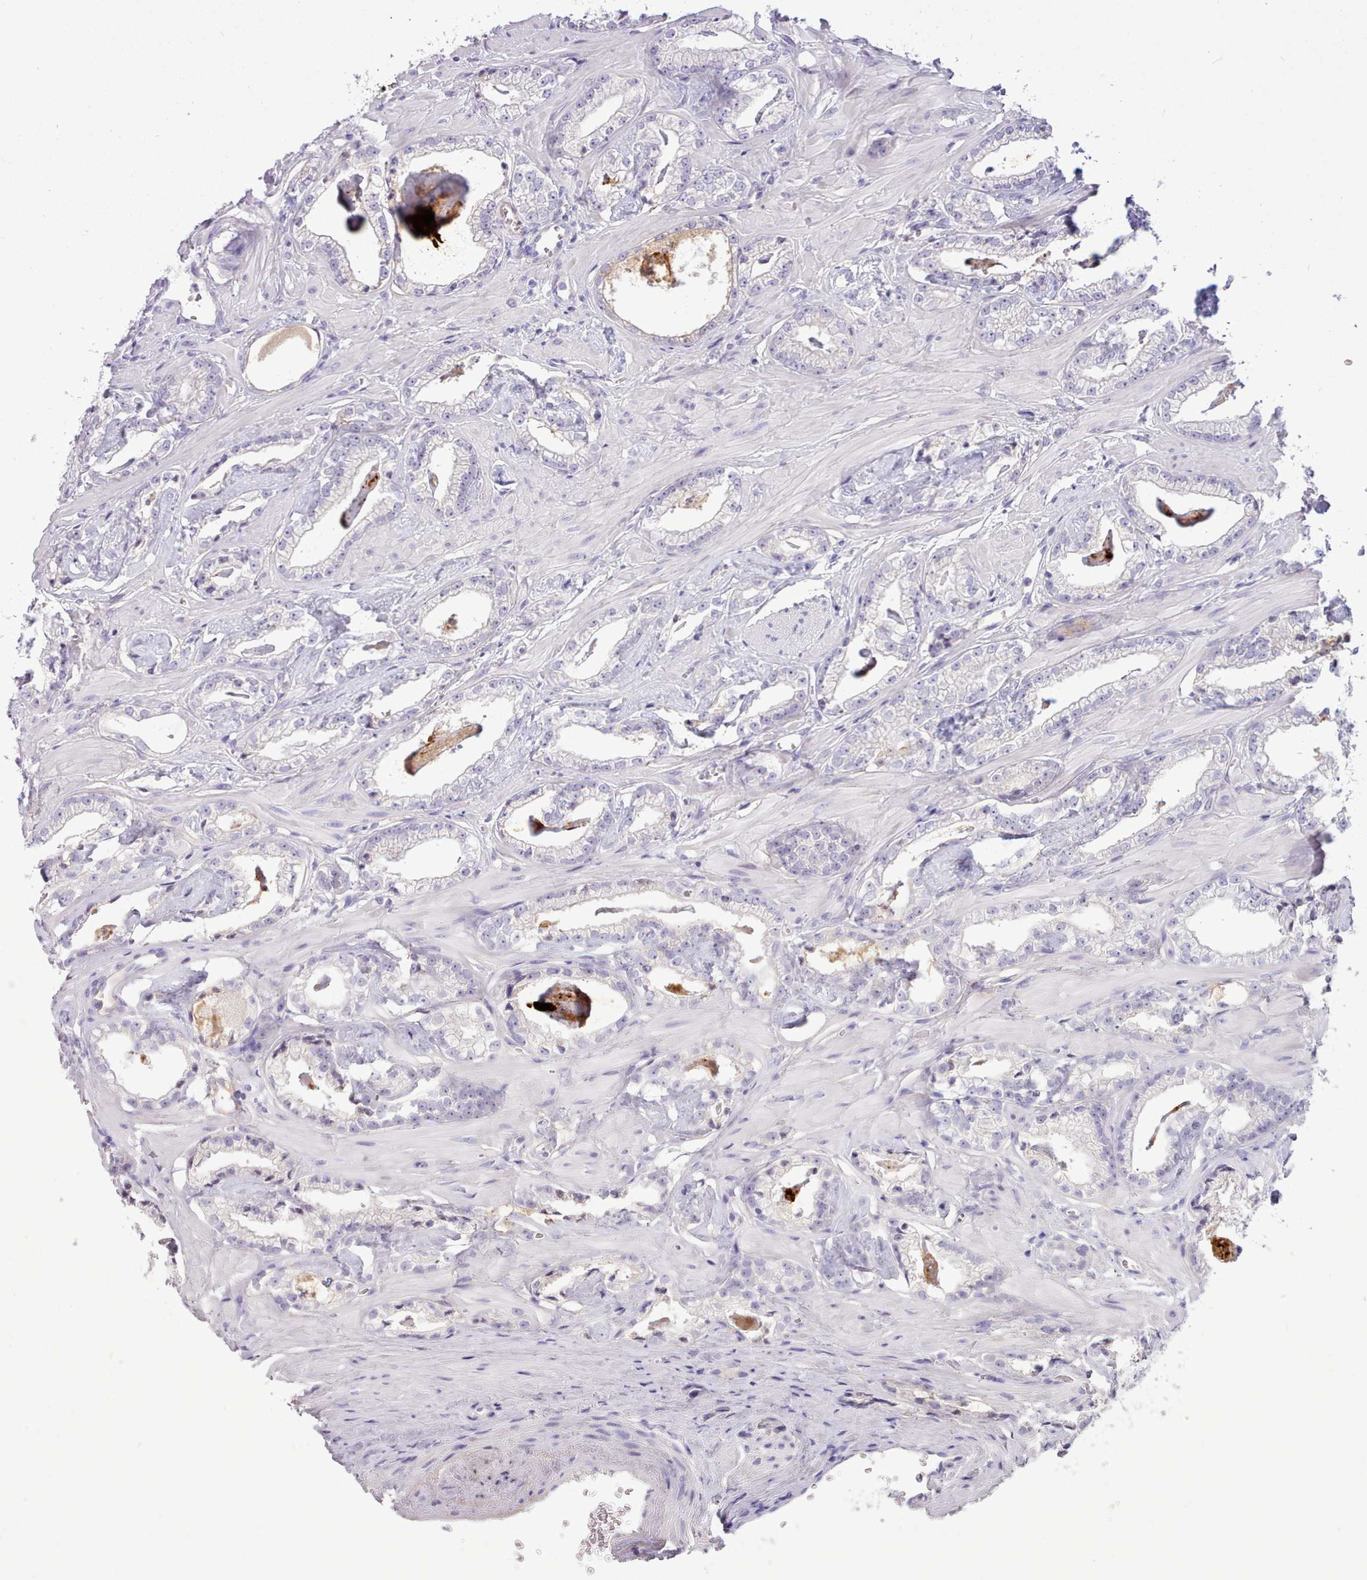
{"staining": {"intensity": "negative", "quantity": "none", "location": "none"}, "tissue": "prostate cancer", "cell_type": "Tumor cells", "image_type": "cancer", "snomed": [{"axis": "morphology", "description": "Adenocarcinoma, Low grade"}, {"axis": "topography", "description": "Prostate"}], "caption": "A micrograph of human prostate cancer is negative for staining in tumor cells.", "gene": "CYP2A13", "patient": {"sex": "male", "age": 60}}